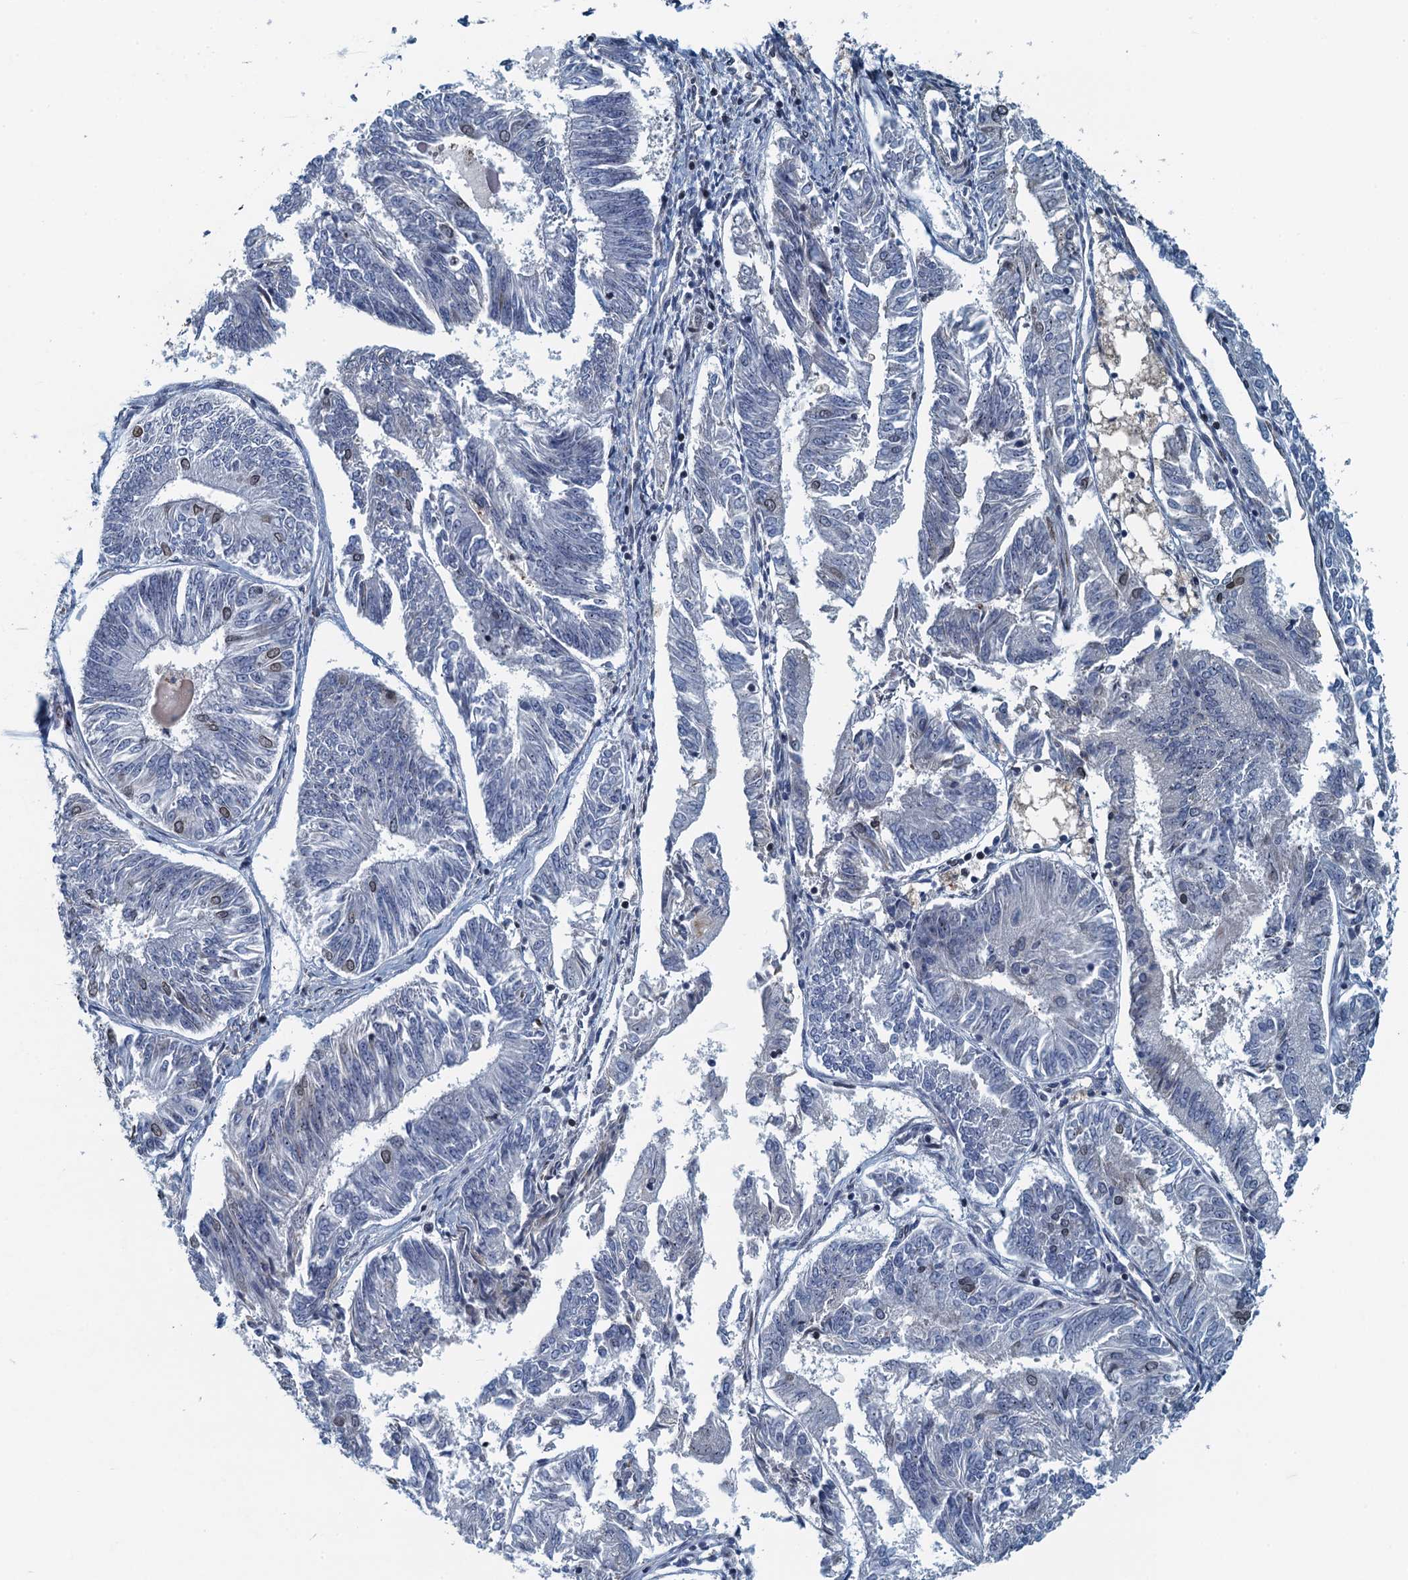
{"staining": {"intensity": "negative", "quantity": "none", "location": "none"}, "tissue": "endometrial cancer", "cell_type": "Tumor cells", "image_type": "cancer", "snomed": [{"axis": "morphology", "description": "Adenocarcinoma, NOS"}, {"axis": "topography", "description": "Endometrium"}], "caption": "A high-resolution photomicrograph shows immunohistochemistry staining of adenocarcinoma (endometrial), which reveals no significant positivity in tumor cells.", "gene": "CCDC34", "patient": {"sex": "female", "age": 58}}